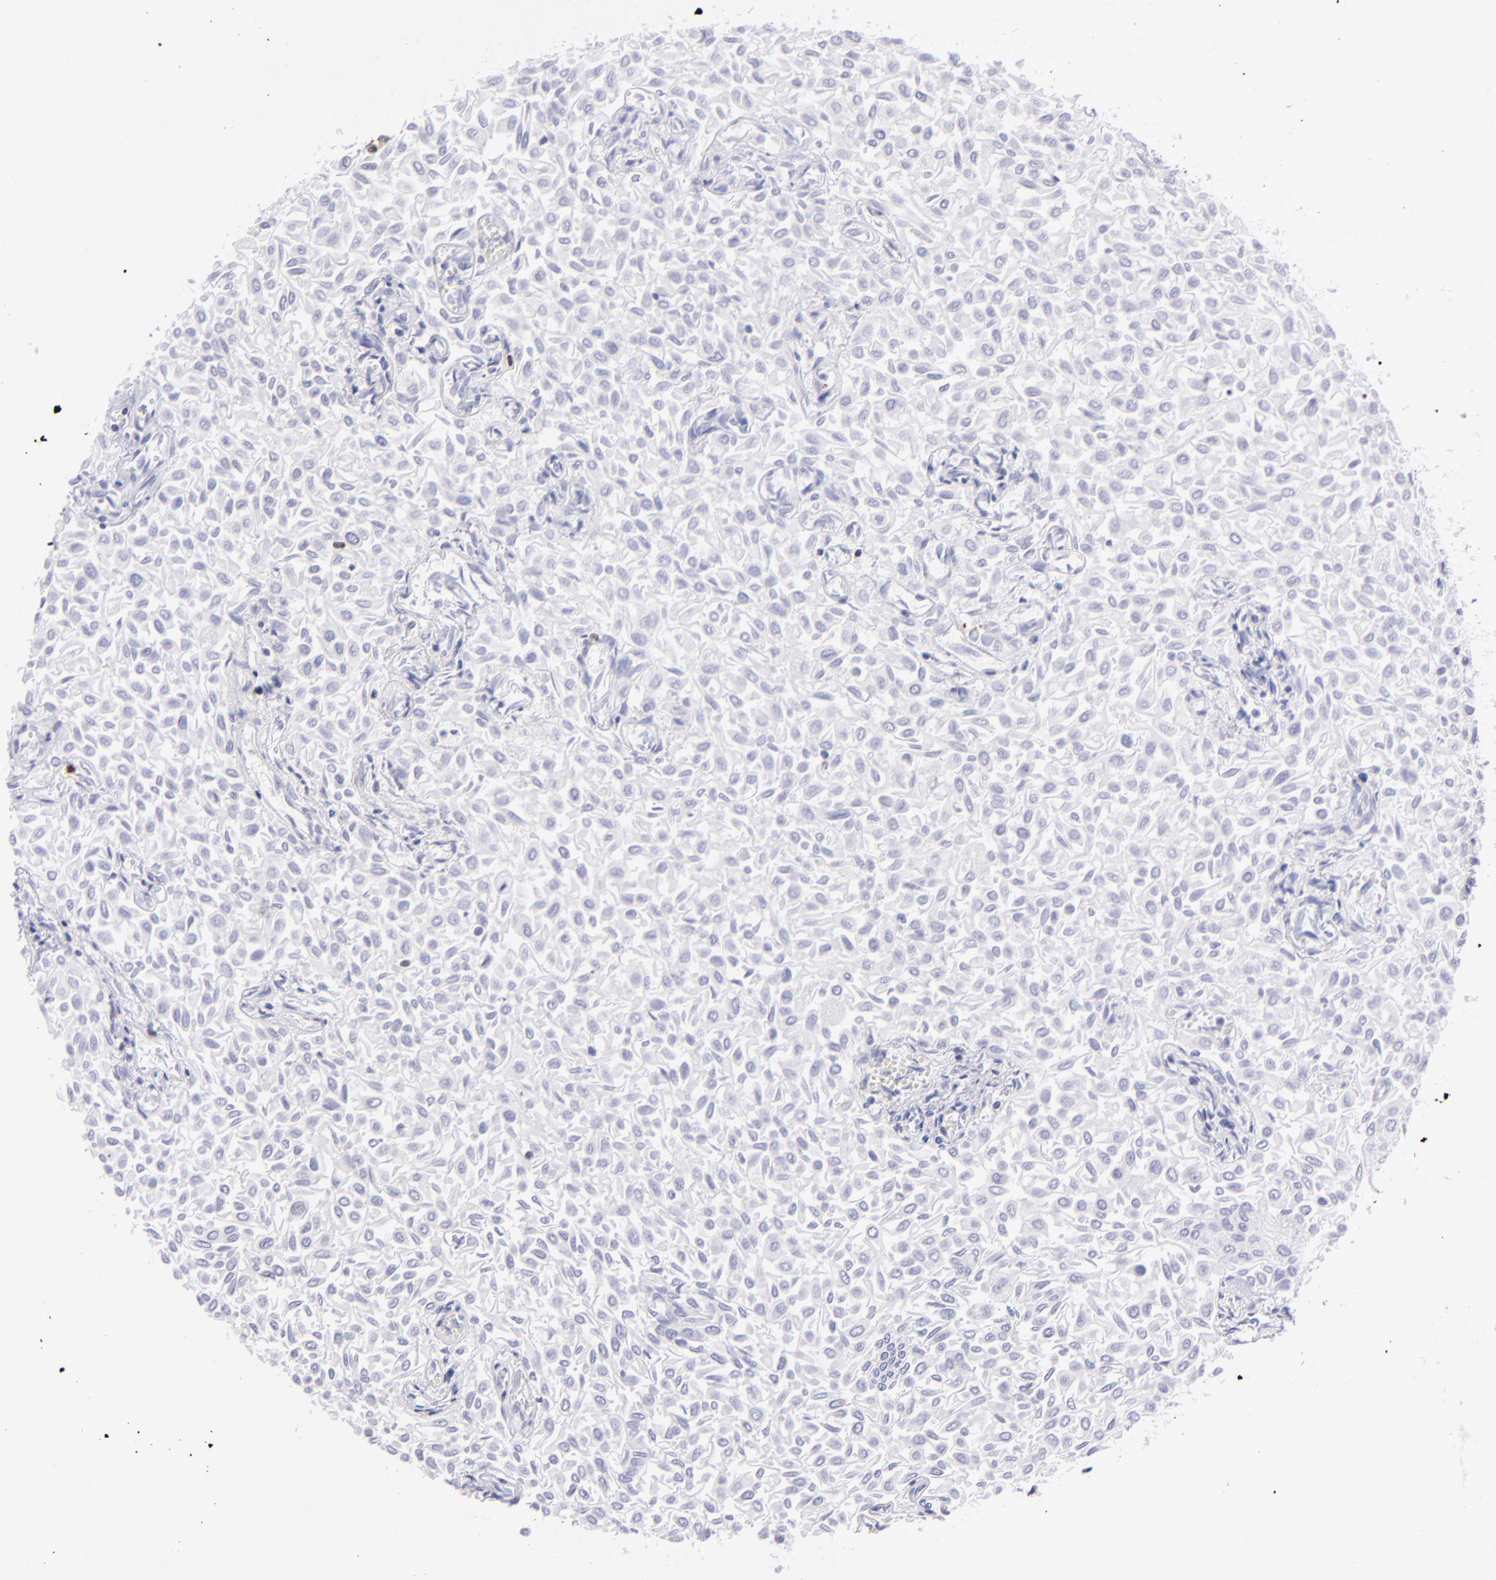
{"staining": {"intensity": "negative", "quantity": "none", "location": "none"}, "tissue": "urothelial cancer", "cell_type": "Tumor cells", "image_type": "cancer", "snomed": [{"axis": "morphology", "description": "Urothelial carcinoma, Low grade"}, {"axis": "topography", "description": "Urinary bladder"}], "caption": "Immunohistochemical staining of human urothelial cancer reveals no significant expression in tumor cells.", "gene": "PRF1", "patient": {"sex": "male", "age": 64}}